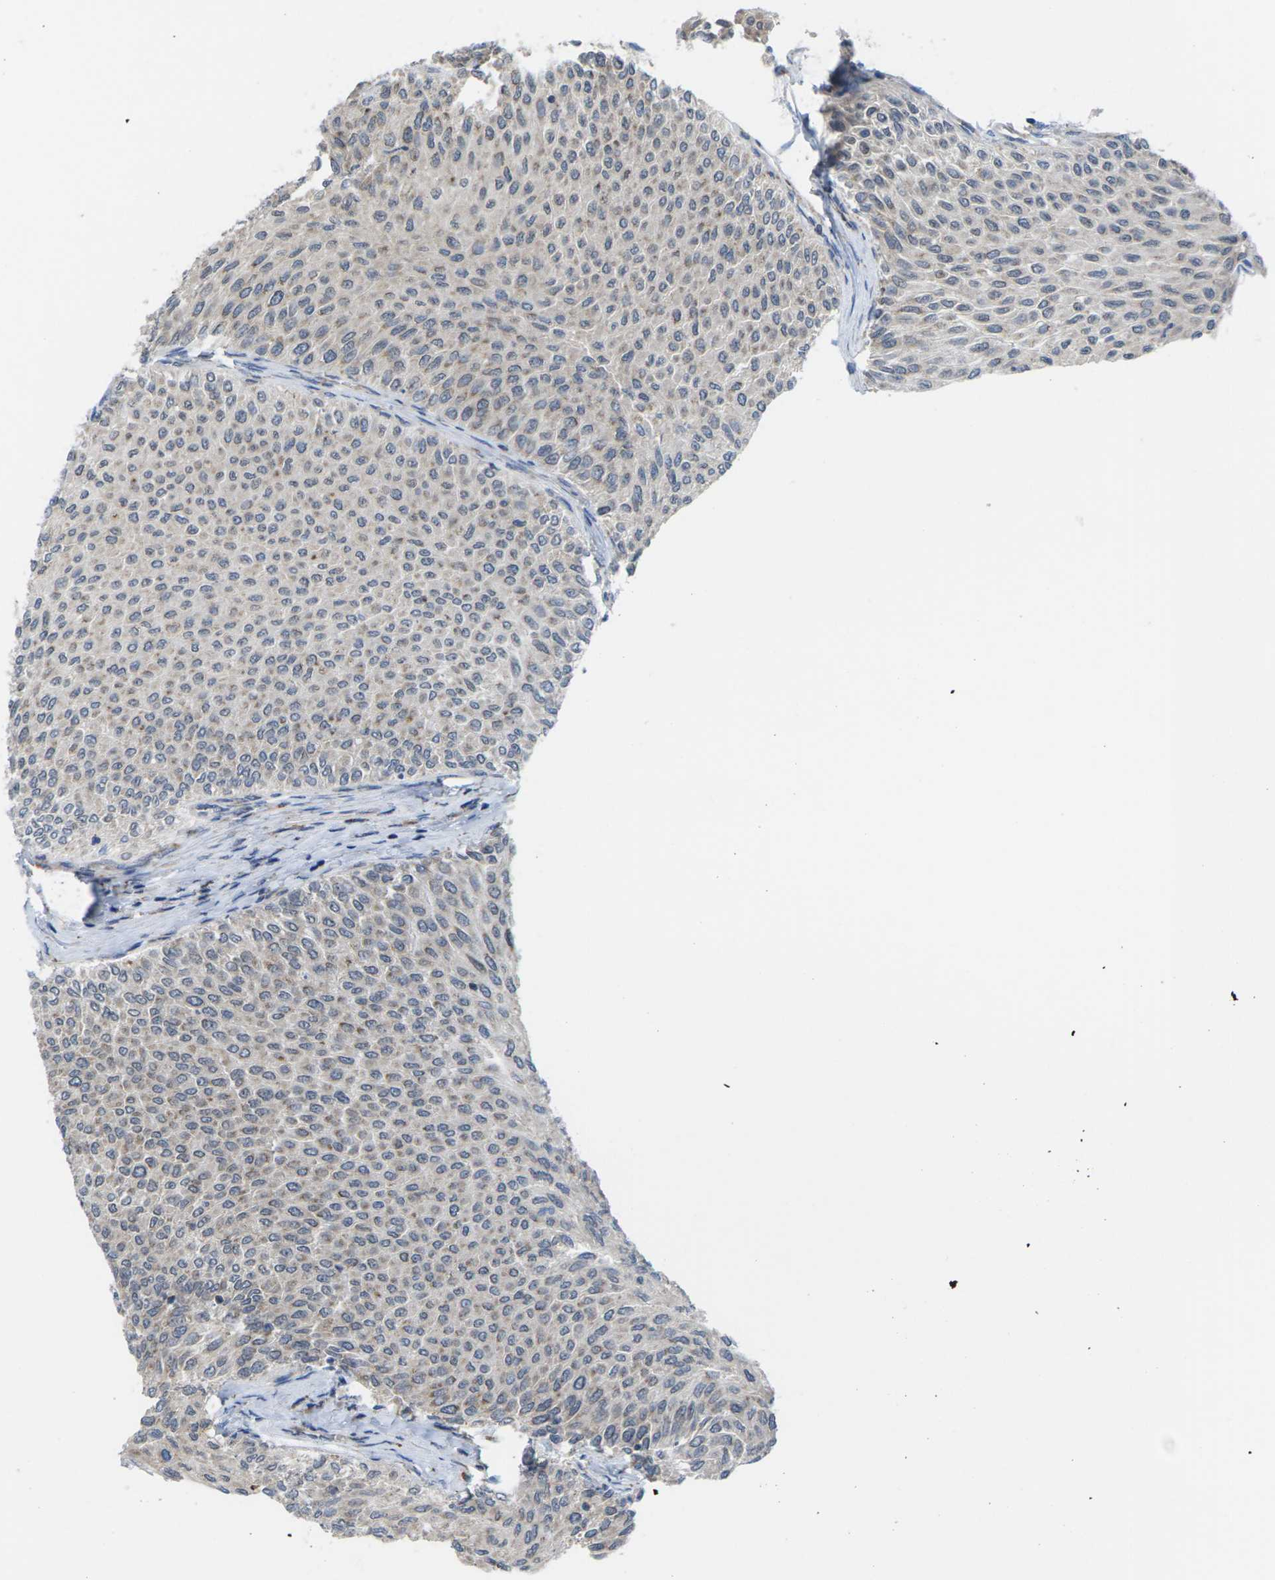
{"staining": {"intensity": "negative", "quantity": "none", "location": "none"}, "tissue": "urothelial cancer", "cell_type": "Tumor cells", "image_type": "cancer", "snomed": [{"axis": "morphology", "description": "Urothelial carcinoma, Low grade"}, {"axis": "topography", "description": "Urinary bladder"}], "caption": "IHC histopathology image of human urothelial carcinoma (low-grade) stained for a protein (brown), which displays no staining in tumor cells.", "gene": "PDZK1IP1", "patient": {"sex": "male", "age": 78}}